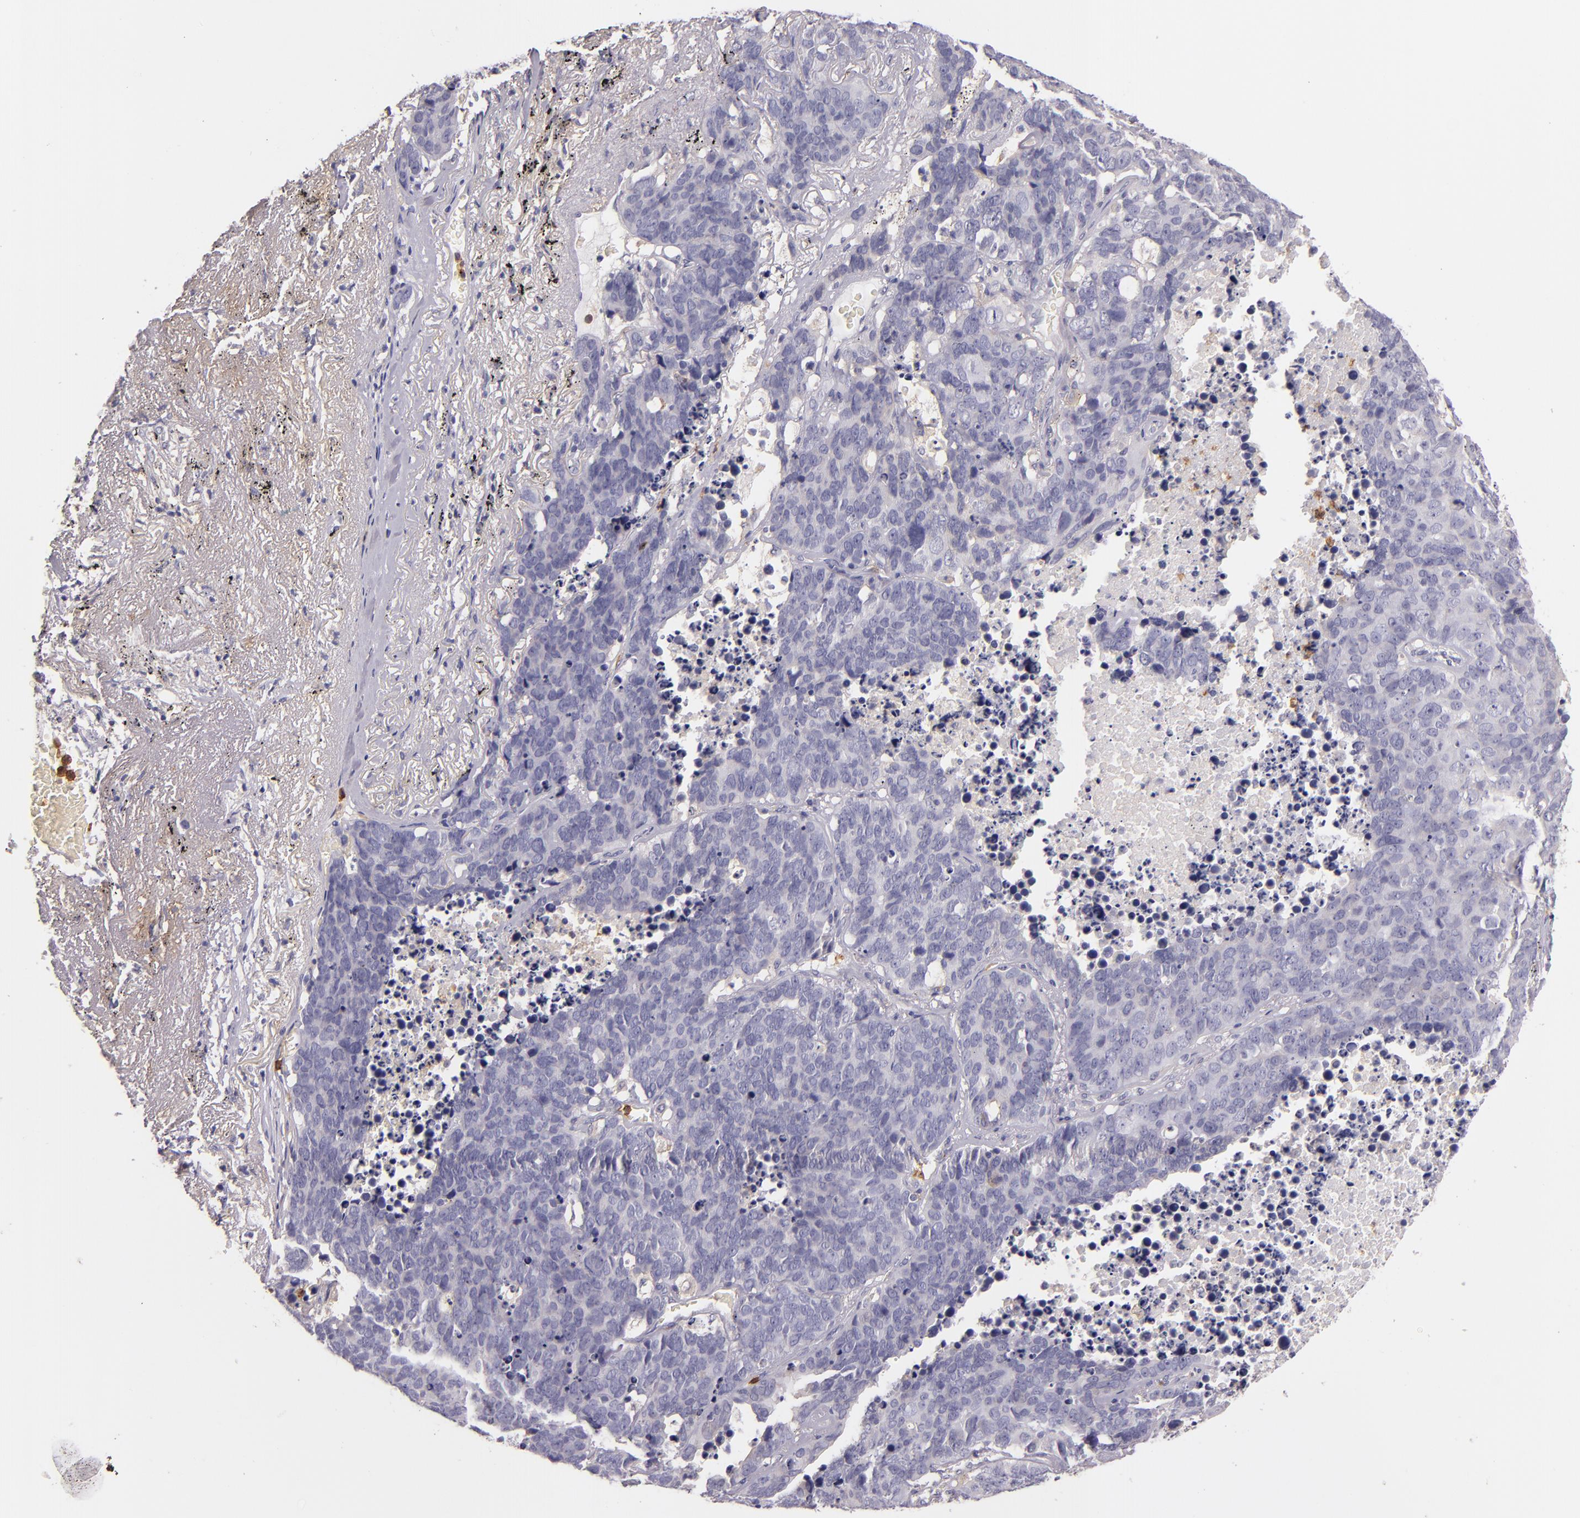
{"staining": {"intensity": "negative", "quantity": "none", "location": "none"}, "tissue": "lung cancer", "cell_type": "Tumor cells", "image_type": "cancer", "snomed": [{"axis": "morphology", "description": "Carcinoid, malignant, NOS"}, {"axis": "topography", "description": "Lung"}], "caption": "DAB (3,3'-diaminobenzidine) immunohistochemical staining of lung cancer demonstrates no significant staining in tumor cells.", "gene": "C5AR1", "patient": {"sex": "male", "age": 60}}